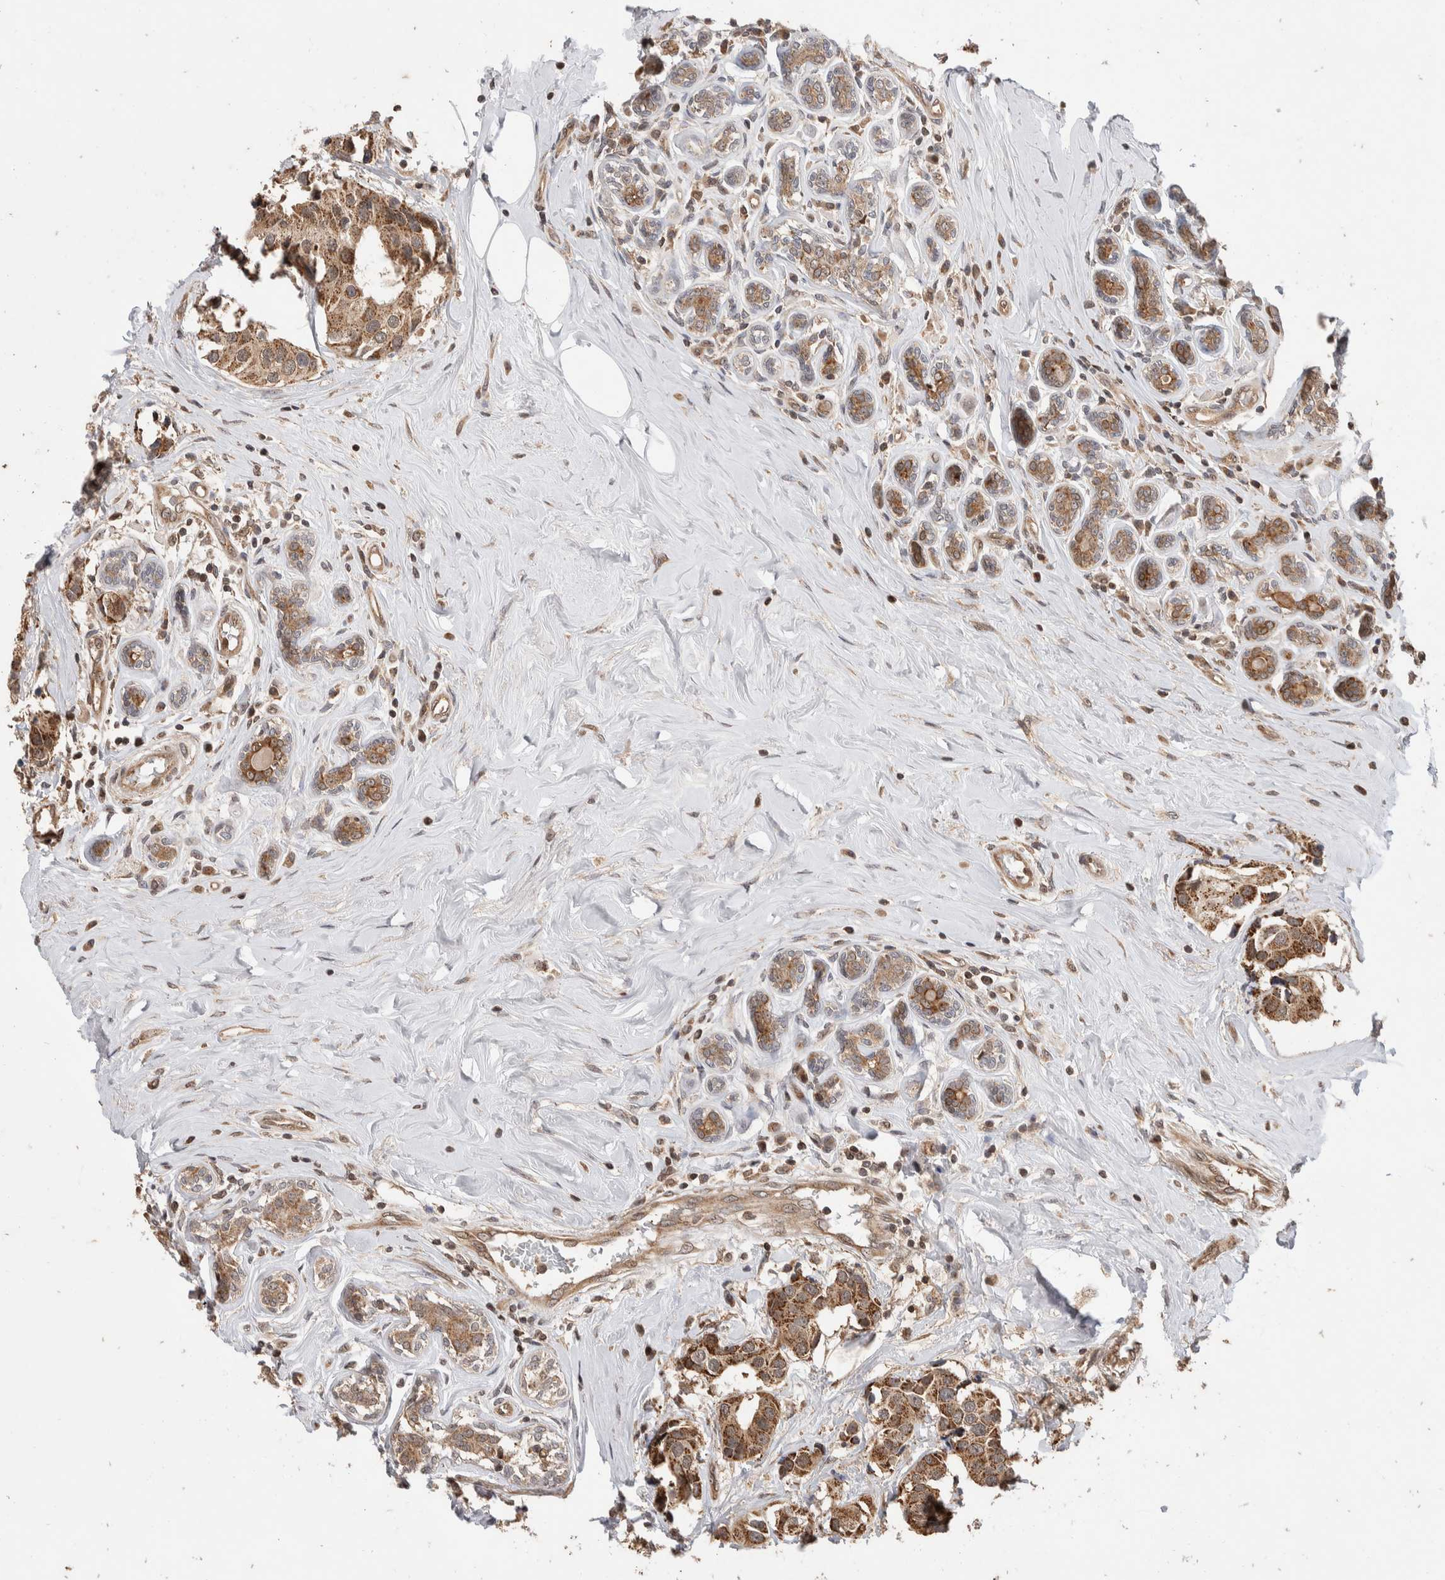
{"staining": {"intensity": "moderate", "quantity": ">75%", "location": "cytoplasmic/membranous"}, "tissue": "breast cancer", "cell_type": "Tumor cells", "image_type": "cancer", "snomed": [{"axis": "morphology", "description": "Normal tissue, NOS"}, {"axis": "morphology", "description": "Duct carcinoma"}, {"axis": "topography", "description": "Breast"}], "caption": "An immunohistochemistry (IHC) histopathology image of neoplastic tissue is shown. Protein staining in brown labels moderate cytoplasmic/membranous positivity in breast cancer within tumor cells.", "gene": "ABHD11", "patient": {"sex": "female", "age": 39}}